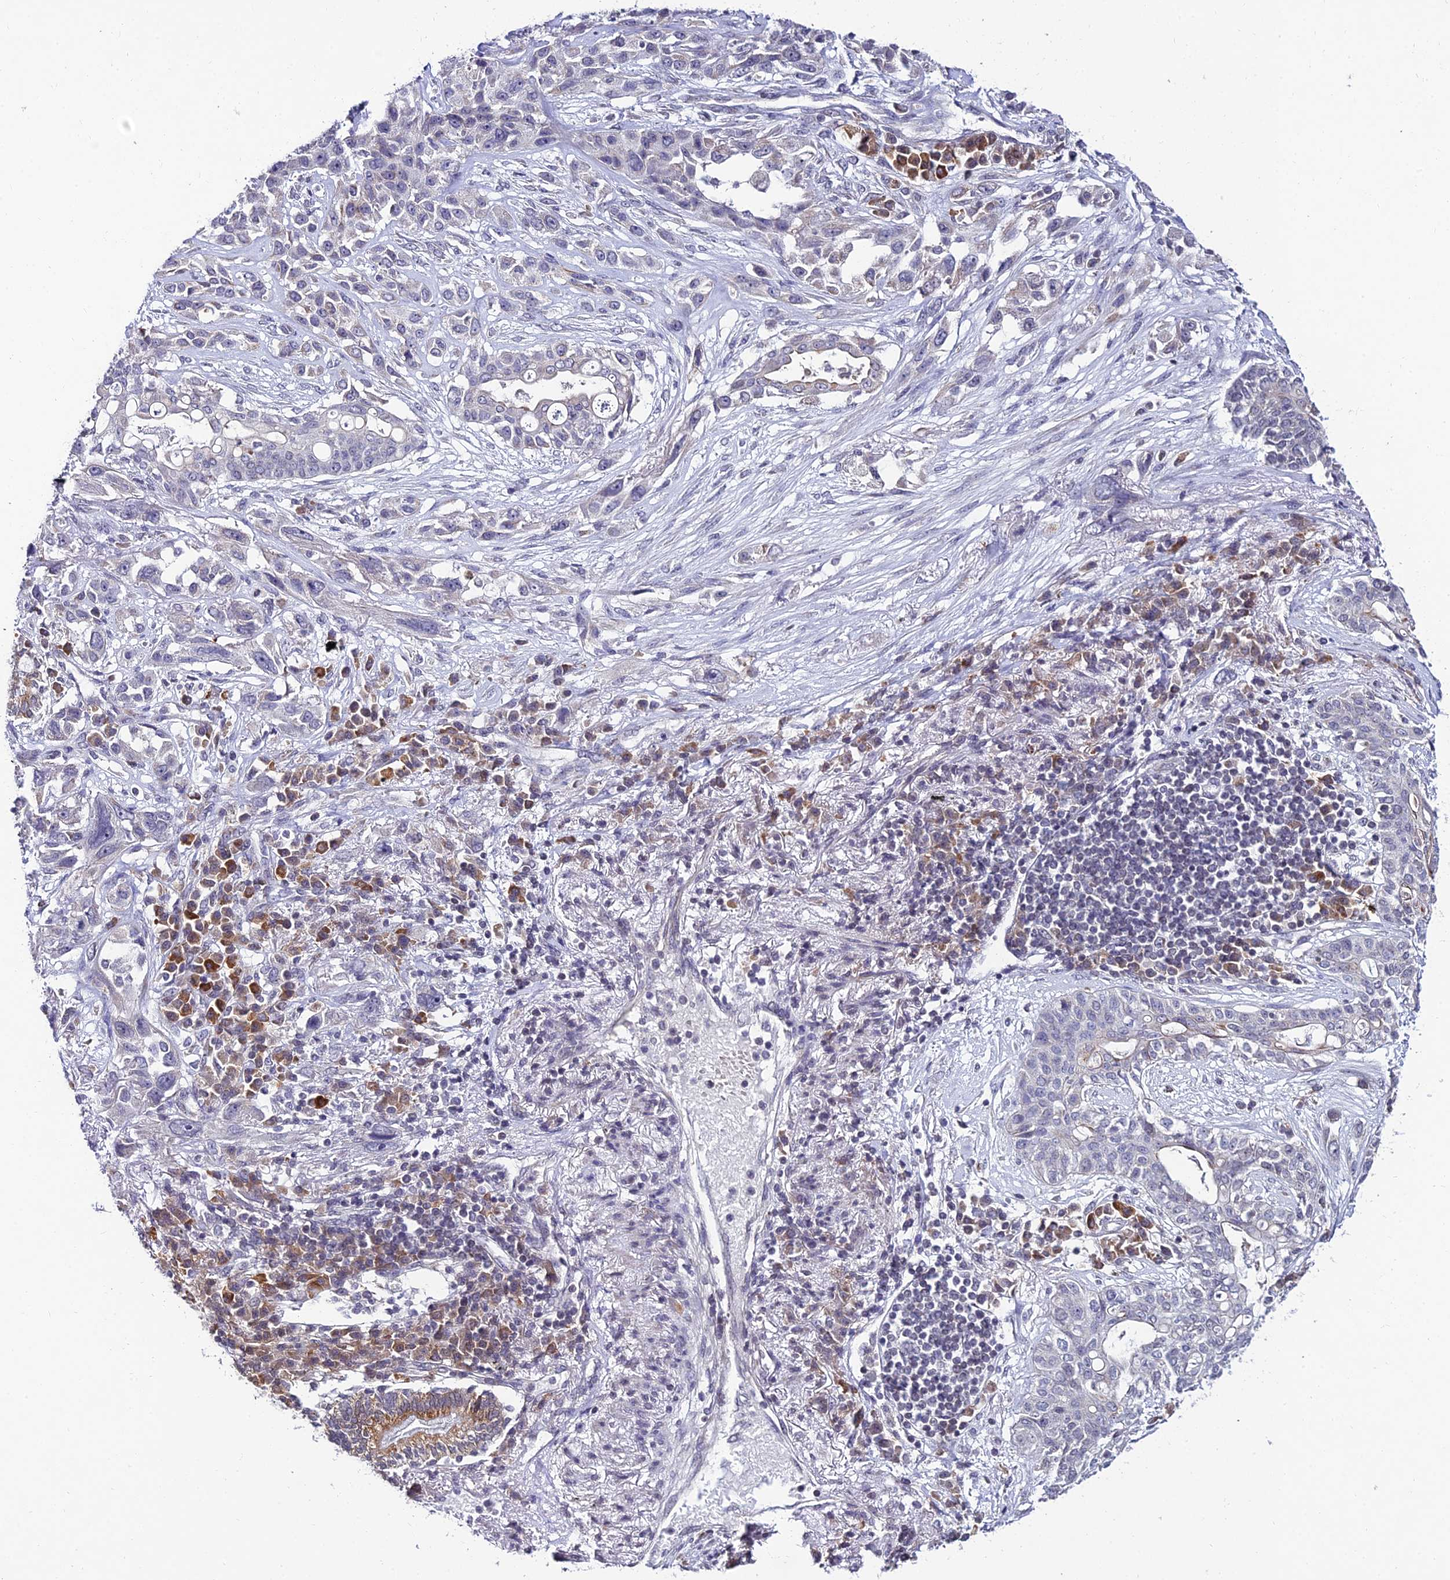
{"staining": {"intensity": "negative", "quantity": "none", "location": "none"}, "tissue": "lung cancer", "cell_type": "Tumor cells", "image_type": "cancer", "snomed": [{"axis": "morphology", "description": "Squamous cell carcinoma, NOS"}, {"axis": "topography", "description": "Lung"}], "caption": "Immunohistochemistry (IHC) micrograph of neoplastic tissue: human squamous cell carcinoma (lung) stained with DAB displays no significant protein expression in tumor cells. (Stains: DAB immunohistochemistry (IHC) with hematoxylin counter stain, Microscopy: brightfield microscopy at high magnification).", "gene": "CDNF", "patient": {"sex": "female", "age": 70}}